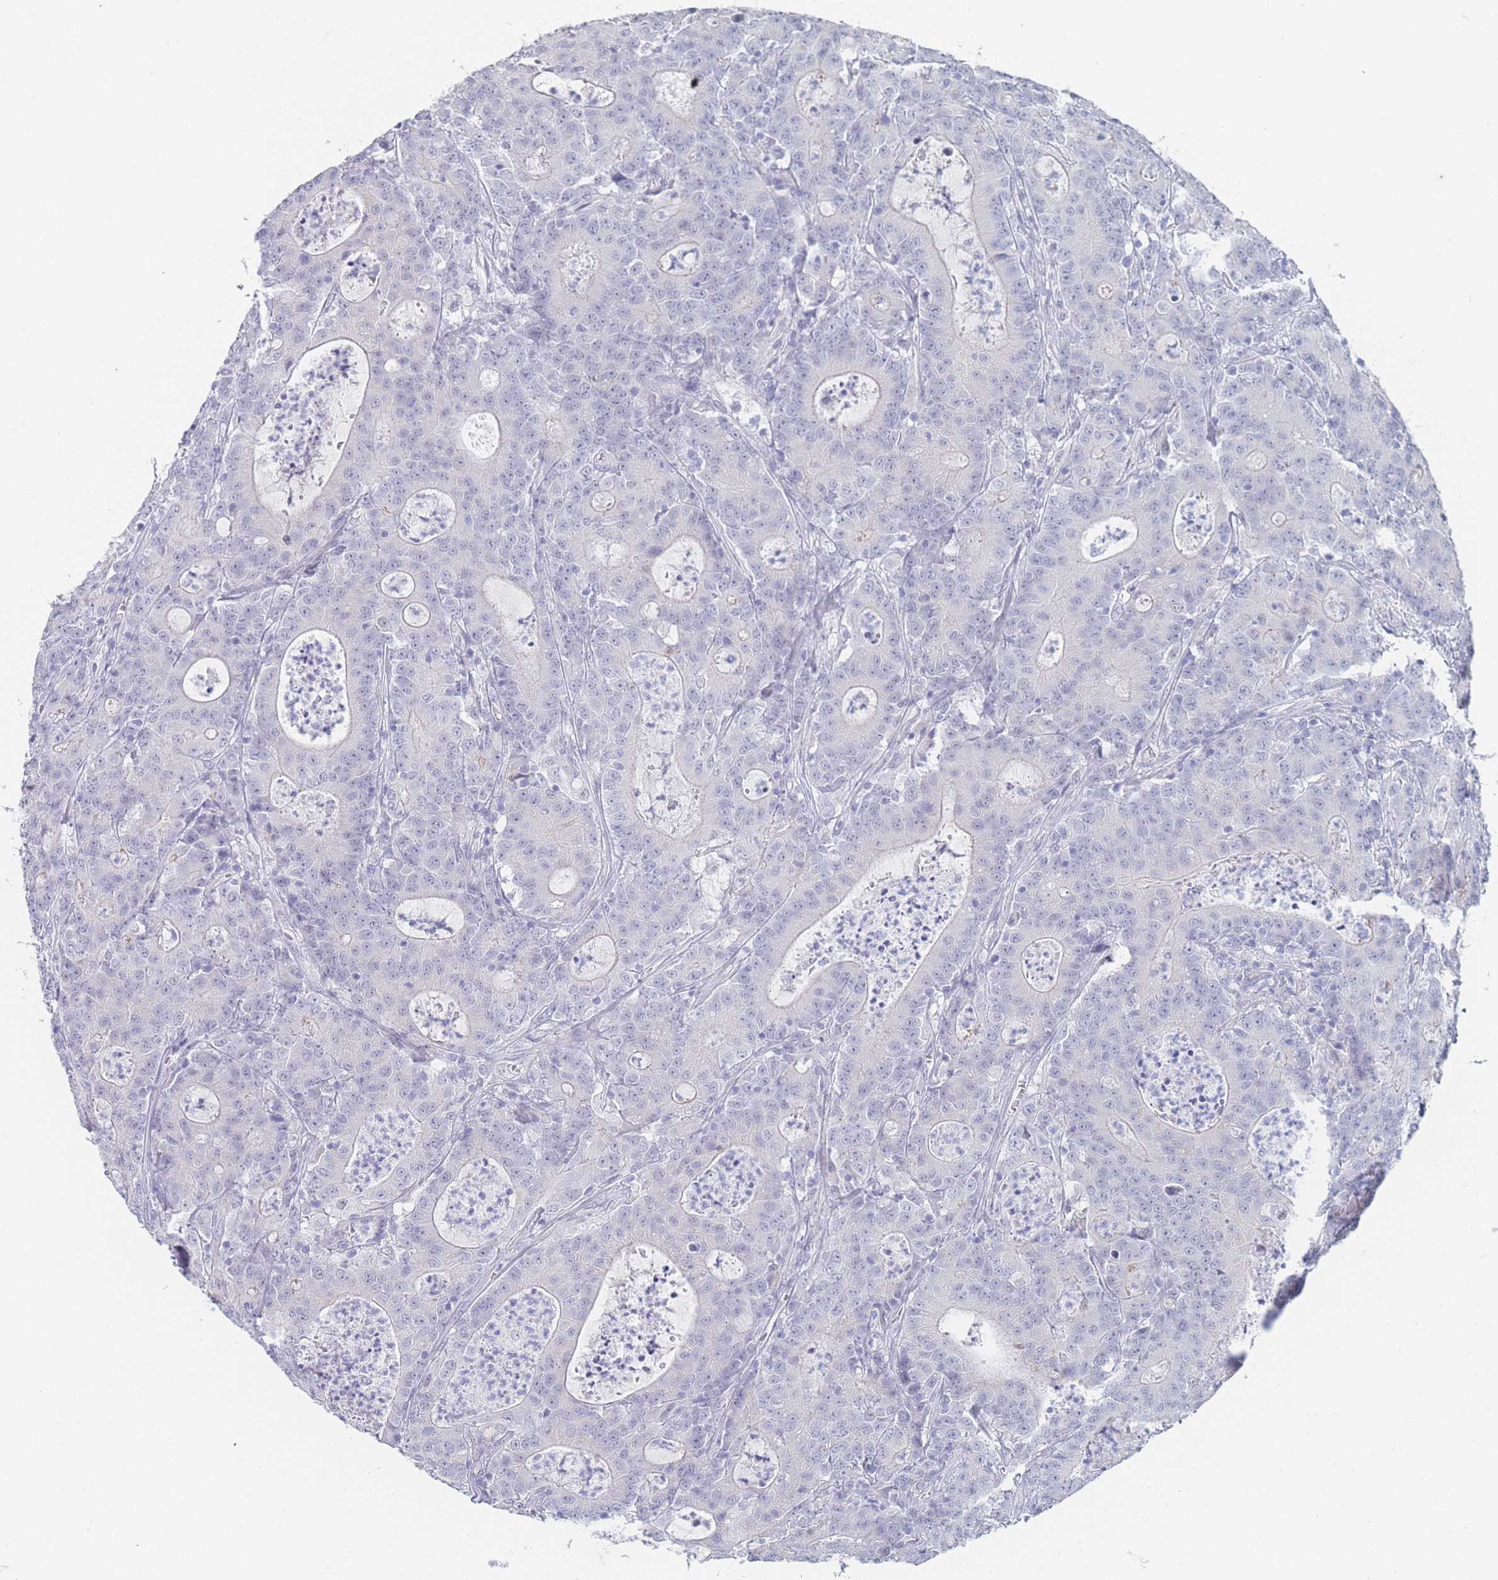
{"staining": {"intensity": "negative", "quantity": "none", "location": "none"}, "tissue": "colorectal cancer", "cell_type": "Tumor cells", "image_type": "cancer", "snomed": [{"axis": "morphology", "description": "Adenocarcinoma, NOS"}, {"axis": "topography", "description": "Colon"}], "caption": "DAB (3,3'-diaminobenzidine) immunohistochemical staining of colorectal cancer exhibits no significant staining in tumor cells.", "gene": "IMPG1", "patient": {"sex": "male", "age": 83}}